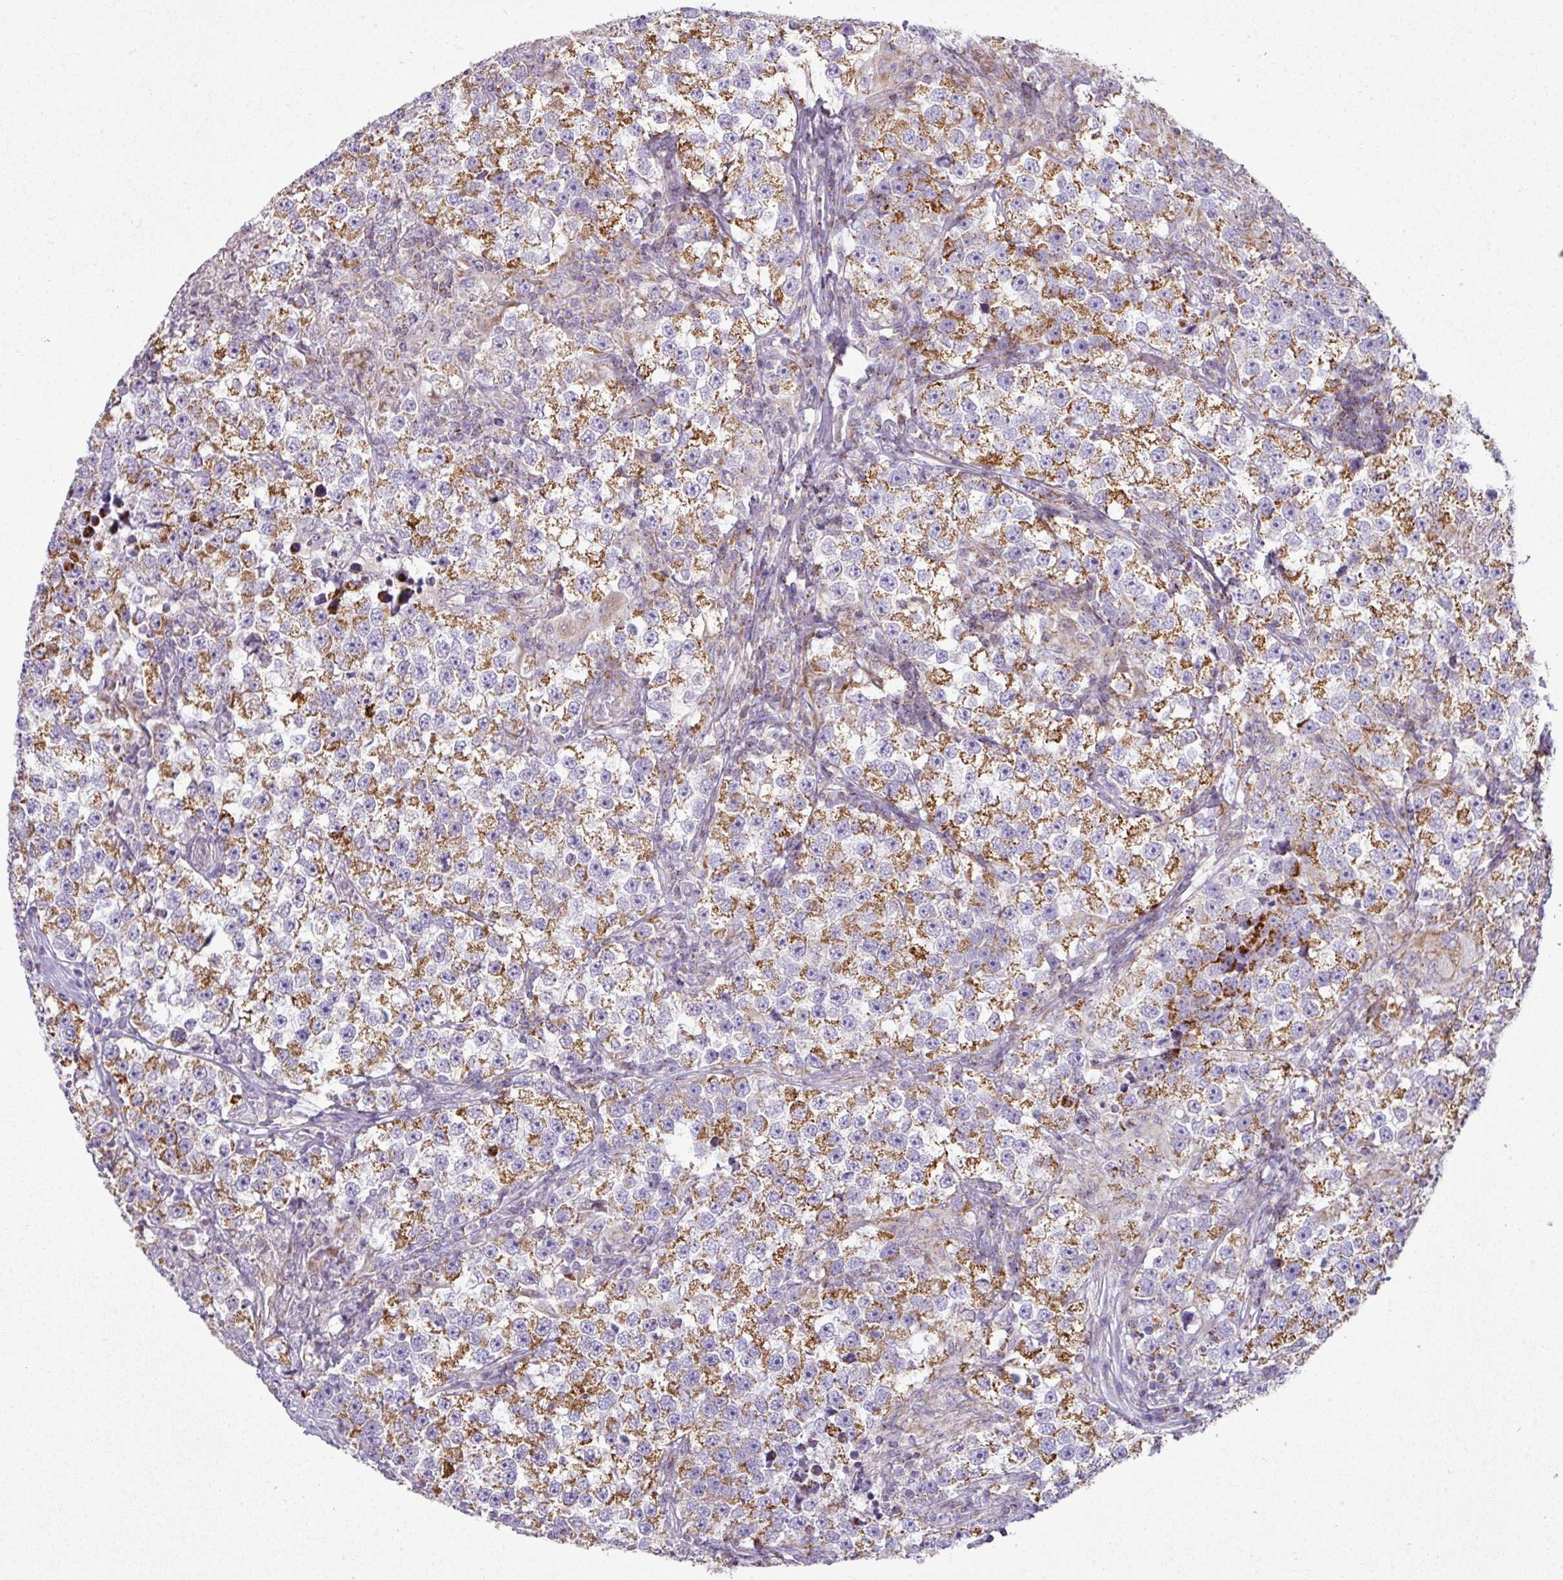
{"staining": {"intensity": "moderate", "quantity": ">75%", "location": "cytoplasmic/membranous"}, "tissue": "testis cancer", "cell_type": "Tumor cells", "image_type": "cancer", "snomed": [{"axis": "morphology", "description": "Seminoma, NOS"}, {"axis": "topography", "description": "Testis"}], "caption": "Seminoma (testis) was stained to show a protein in brown. There is medium levels of moderate cytoplasmic/membranous positivity in approximately >75% of tumor cells.", "gene": "ZNF81", "patient": {"sex": "male", "age": 46}}